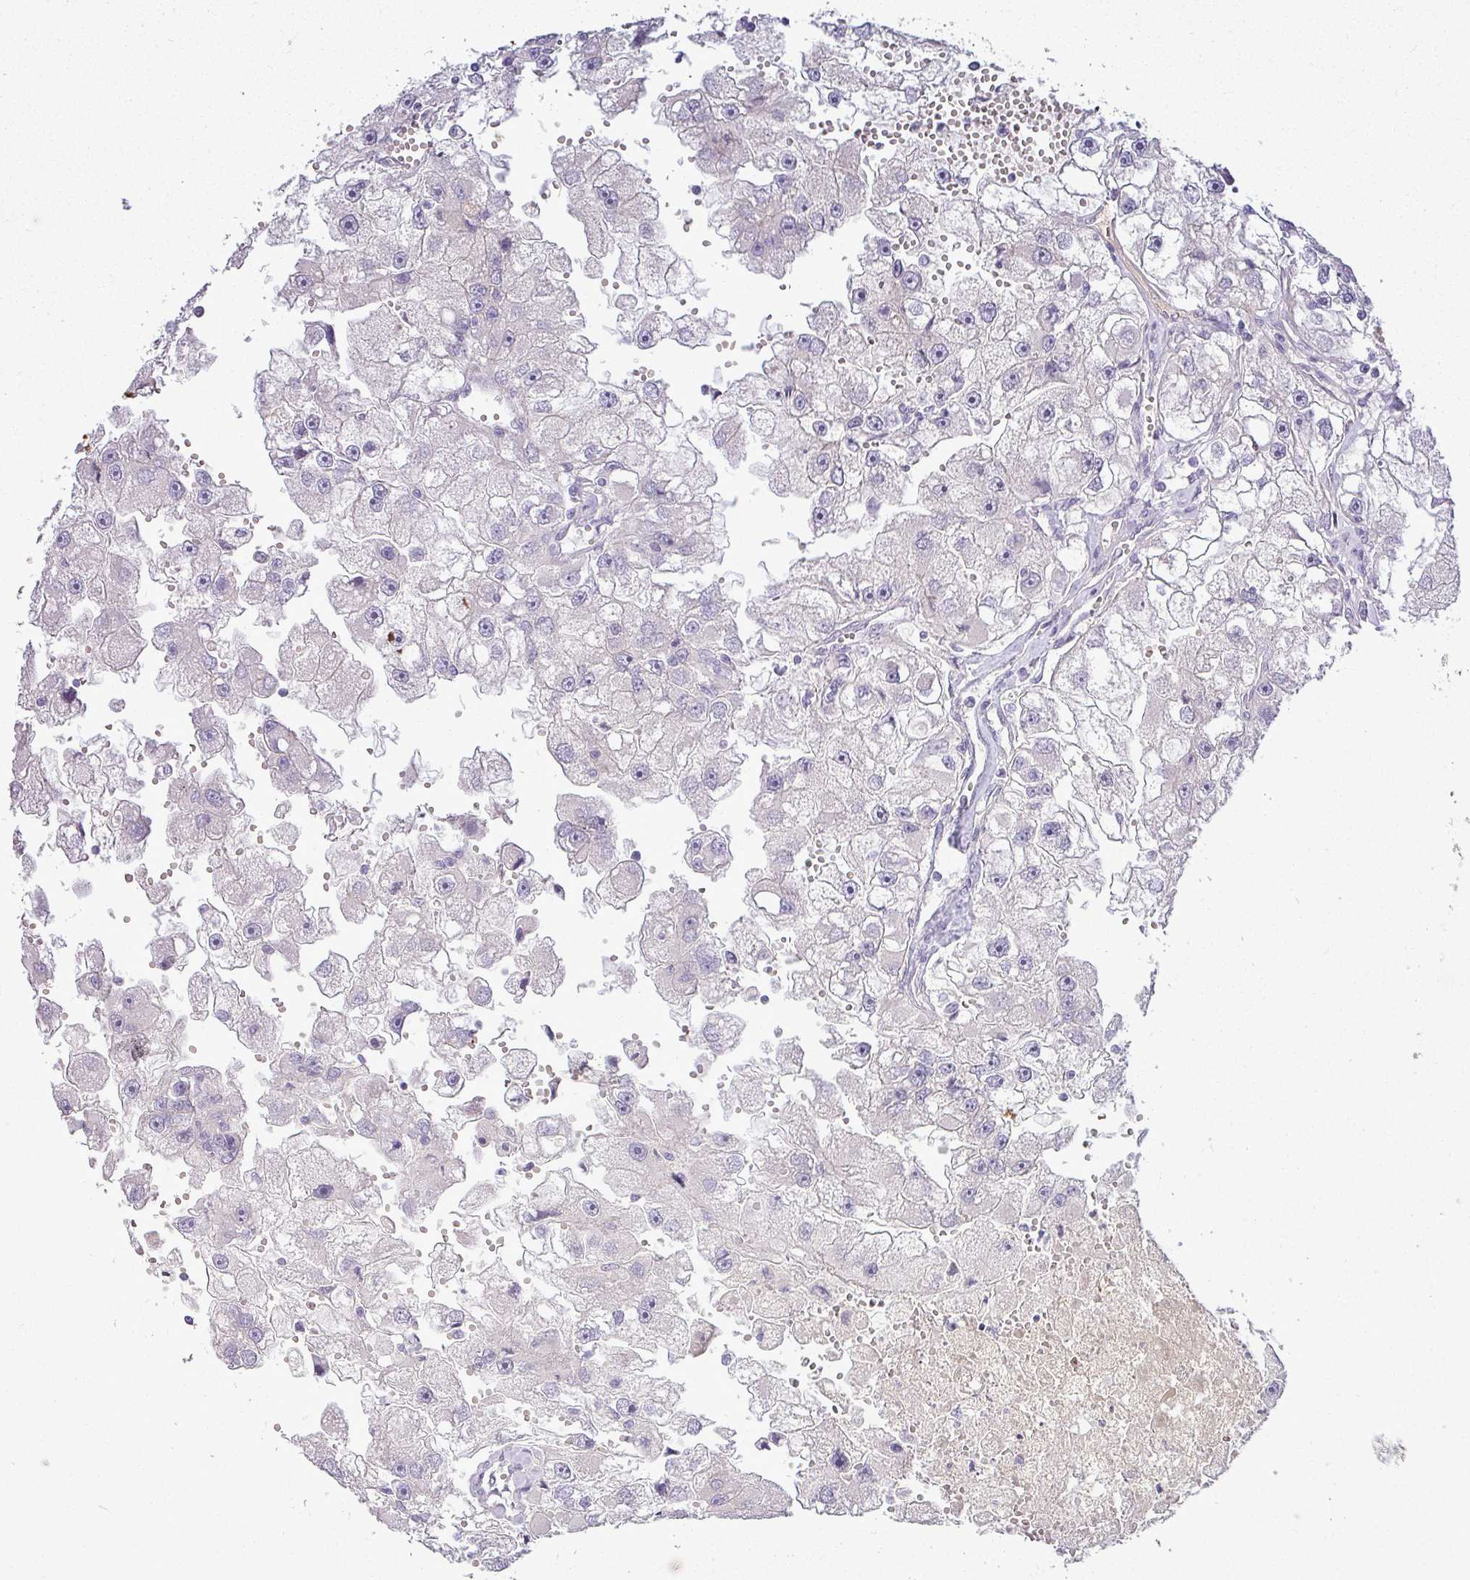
{"staining": {"intensity": "negative", "quantity": "none", "location": "none"}, "tissue": "renal cancer", "cell_type": "Tumor cells", "image_type": "cancer", "snomed": [{"axis": "morphology", "description": "Adenocarcinoma, NOS"}, {"axis": "topography", "description": "Kidney"}], "caption": "Micrograph shows no significant protein positivity in tumor cells of renal cancer (adenocarcinoma).", "gene": "APOM", "patient": {"sex": "male", "age": 63}}